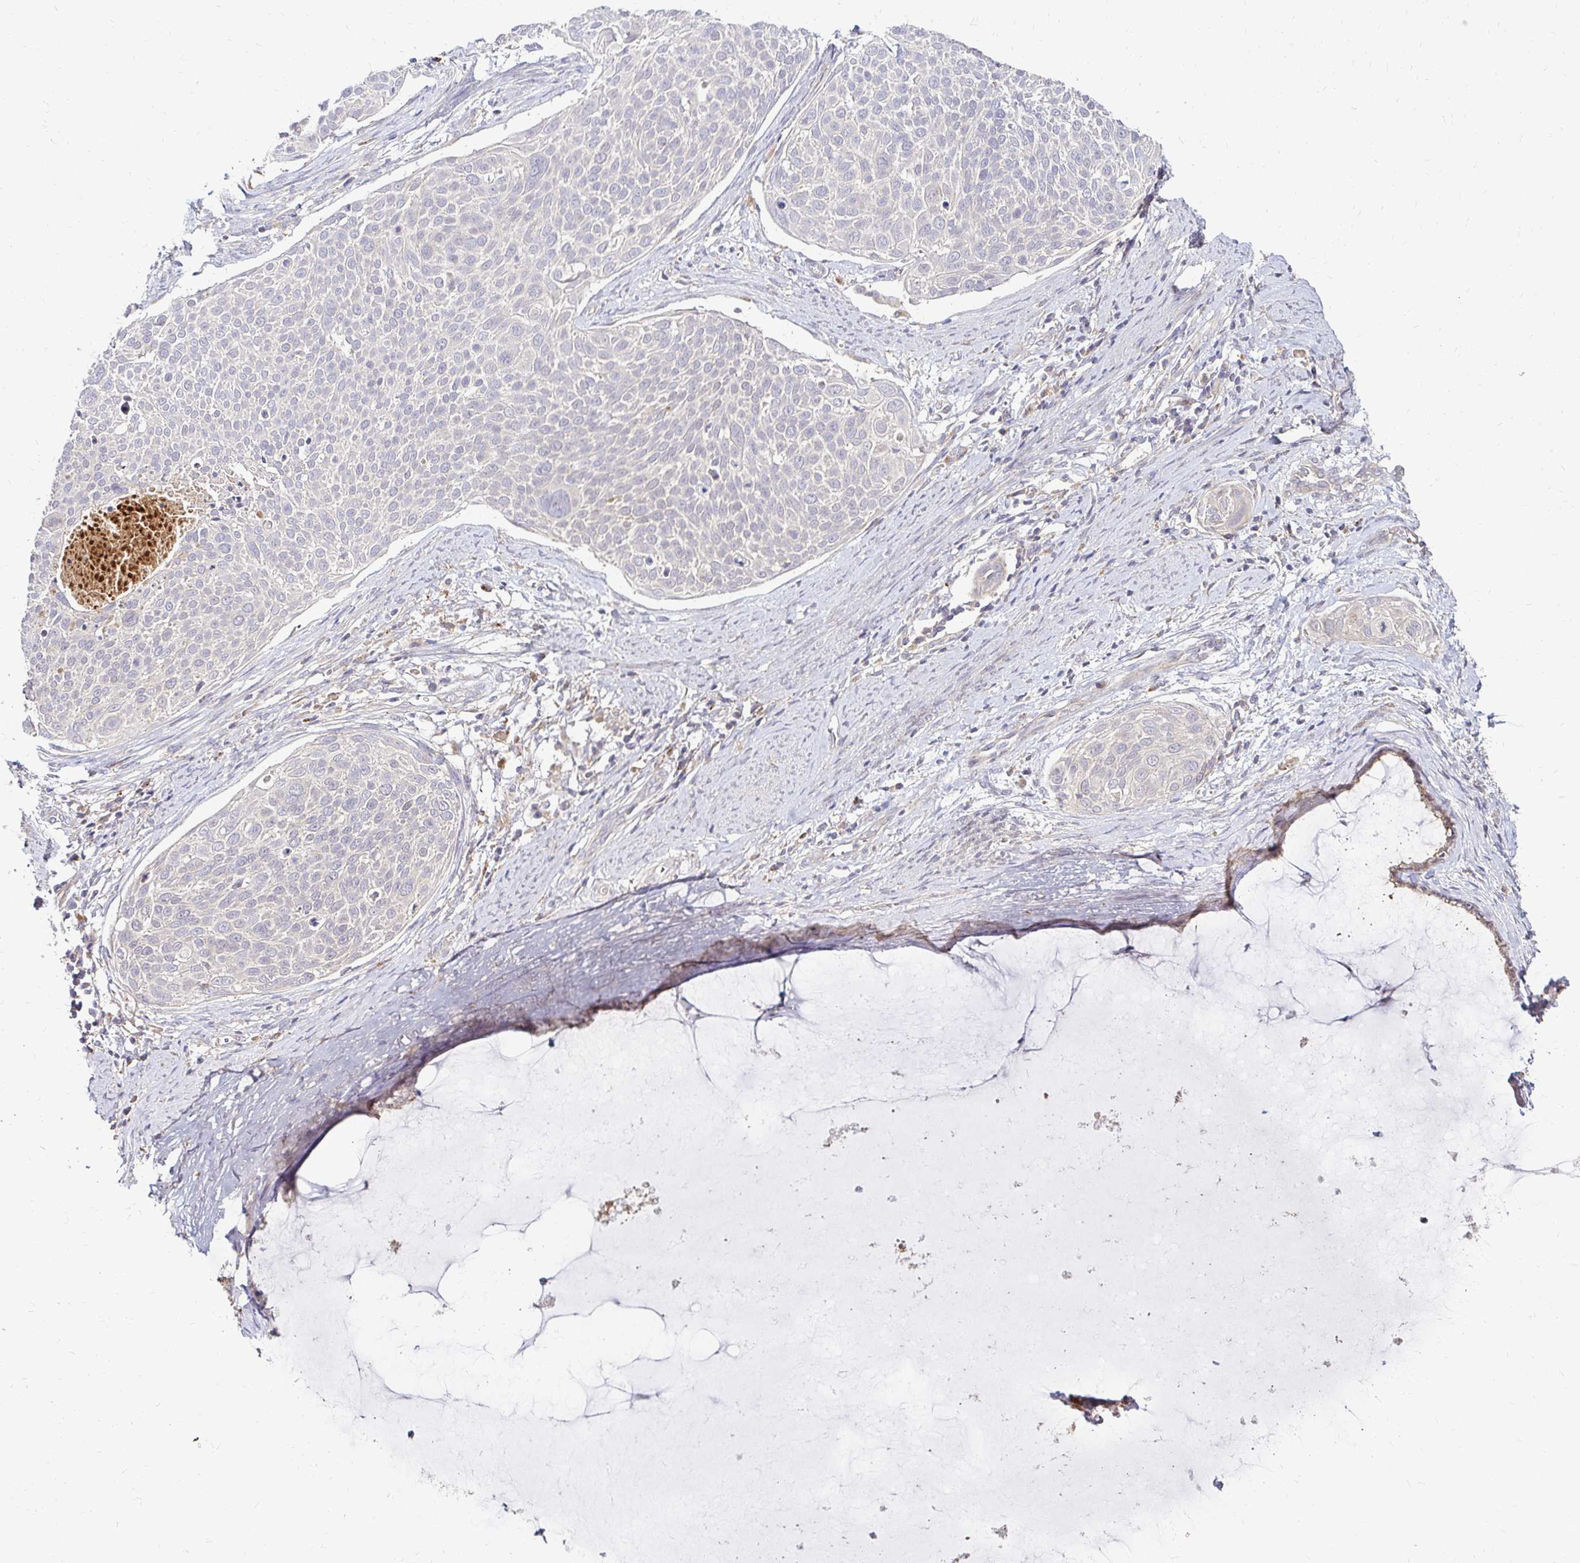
{"staining": {"intensity": "negative", "quantity": "none", "location": "none"}, "tissue": "cervical cancer", "cell_type": "Tumor cells", "image_type": "cancer", "snomed": [{"axis": "morphology", "description": "Squamous cell carcinoma, NOS"}, {"axis": "topography", "description": "Cervix"}], "caption": "IHC of human cervical cancer (squamous cell carcinoma) exhibits no expression in tumor cells.", "gene": "IDUA", "patient": {"sex": "female", "age": 39}}